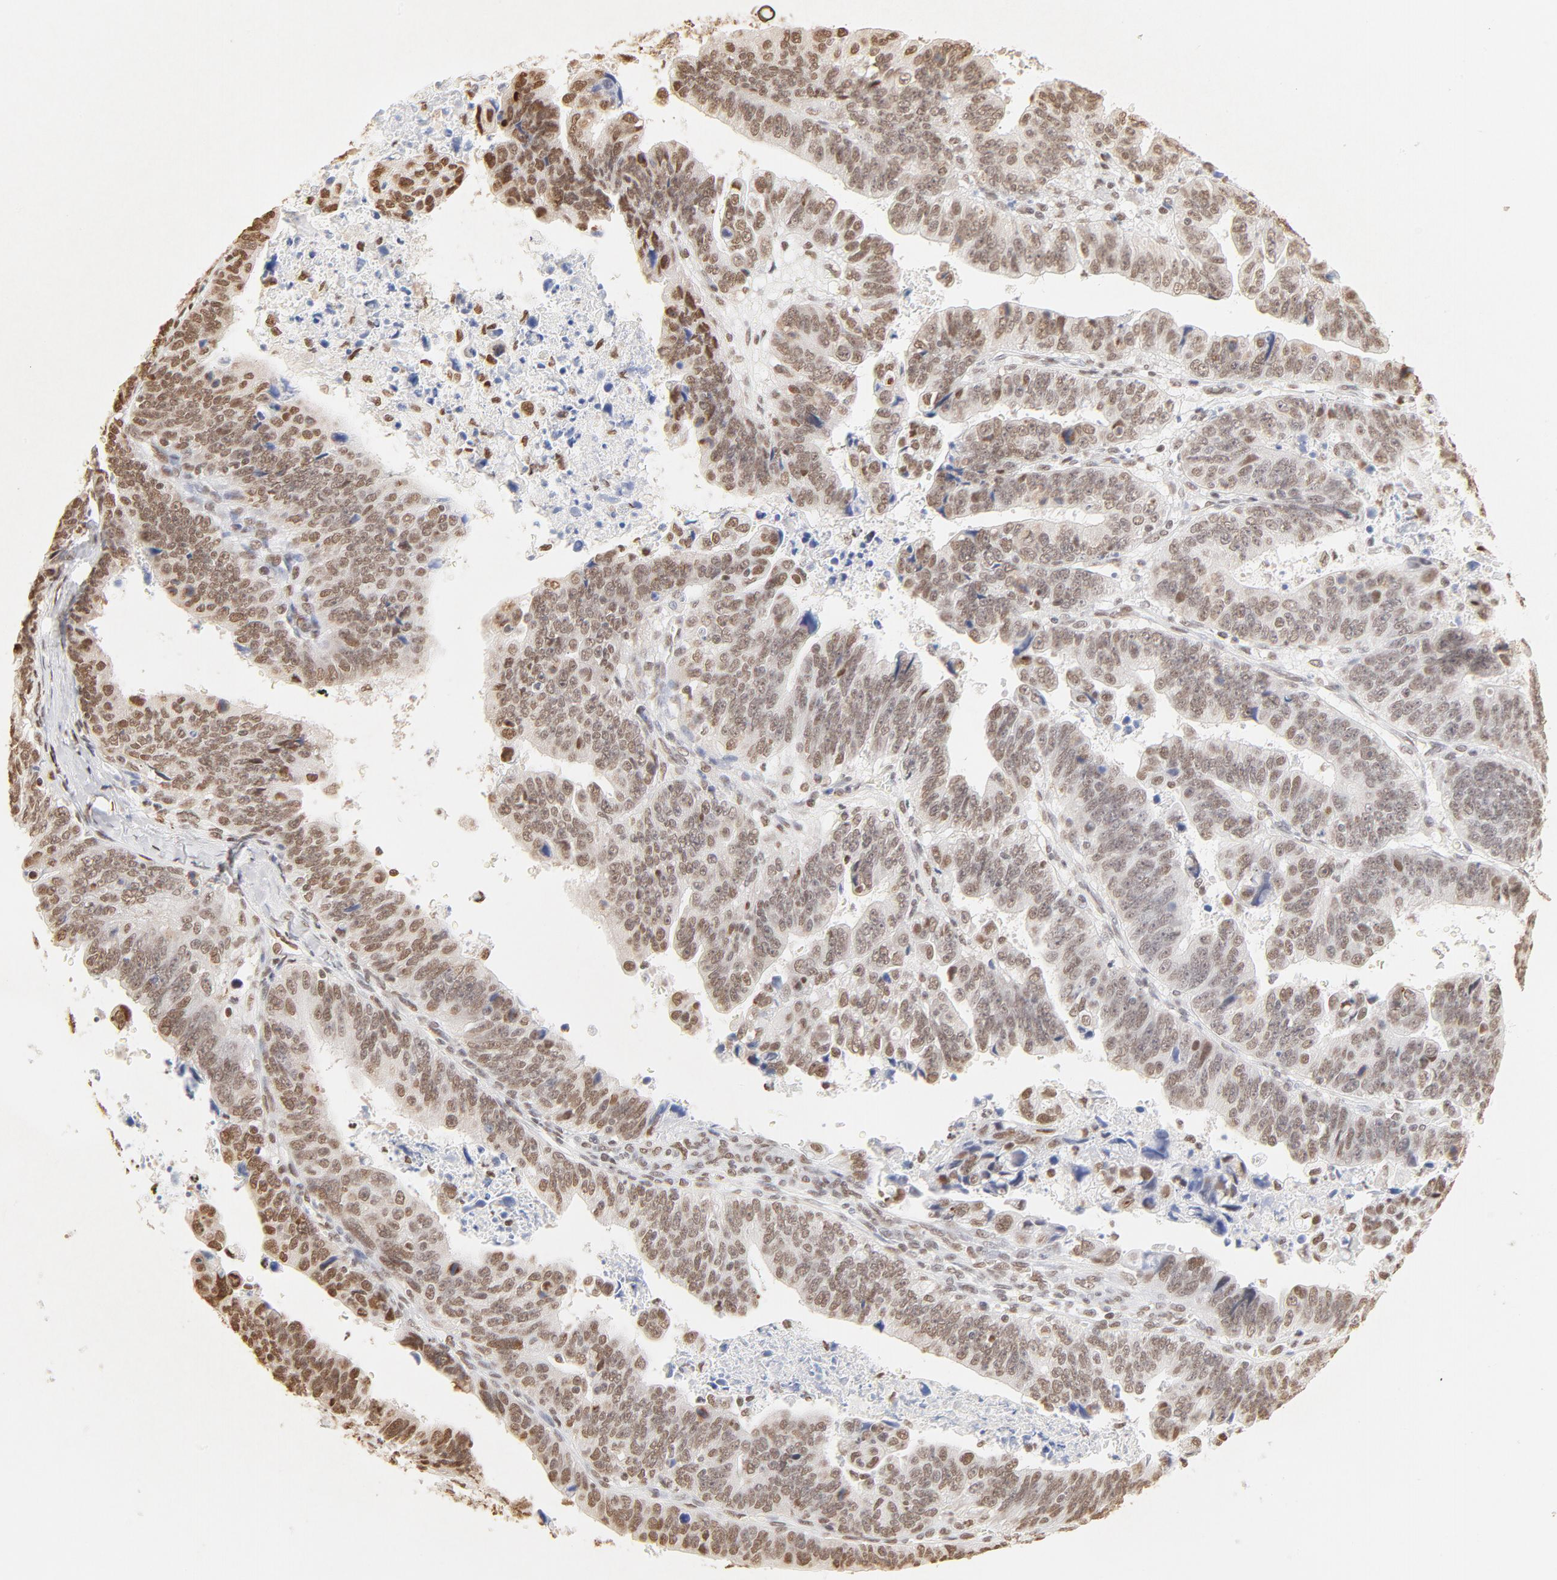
{"staining": {"intensity": "moderate", "quantity": "25%-75%", "location": "nuclear"}, "tissue": "stomach cancer", "cell_type": "Tumor cells", "image_type": "cancer", "snomed": [{"axis": "morphology", "description": "Adenocarcinoma, NOS"}, {"axis": "topography", "description": "Stomach, upper"}], "caption": "Immunohistochemical staining of adenocarcinoma (stomach) reveals moderate nuclear protein staining in approximately 25%-75% of tumor cells.", "gene": "ZNF540", "patient": {"sex": "female", "age": 50}}